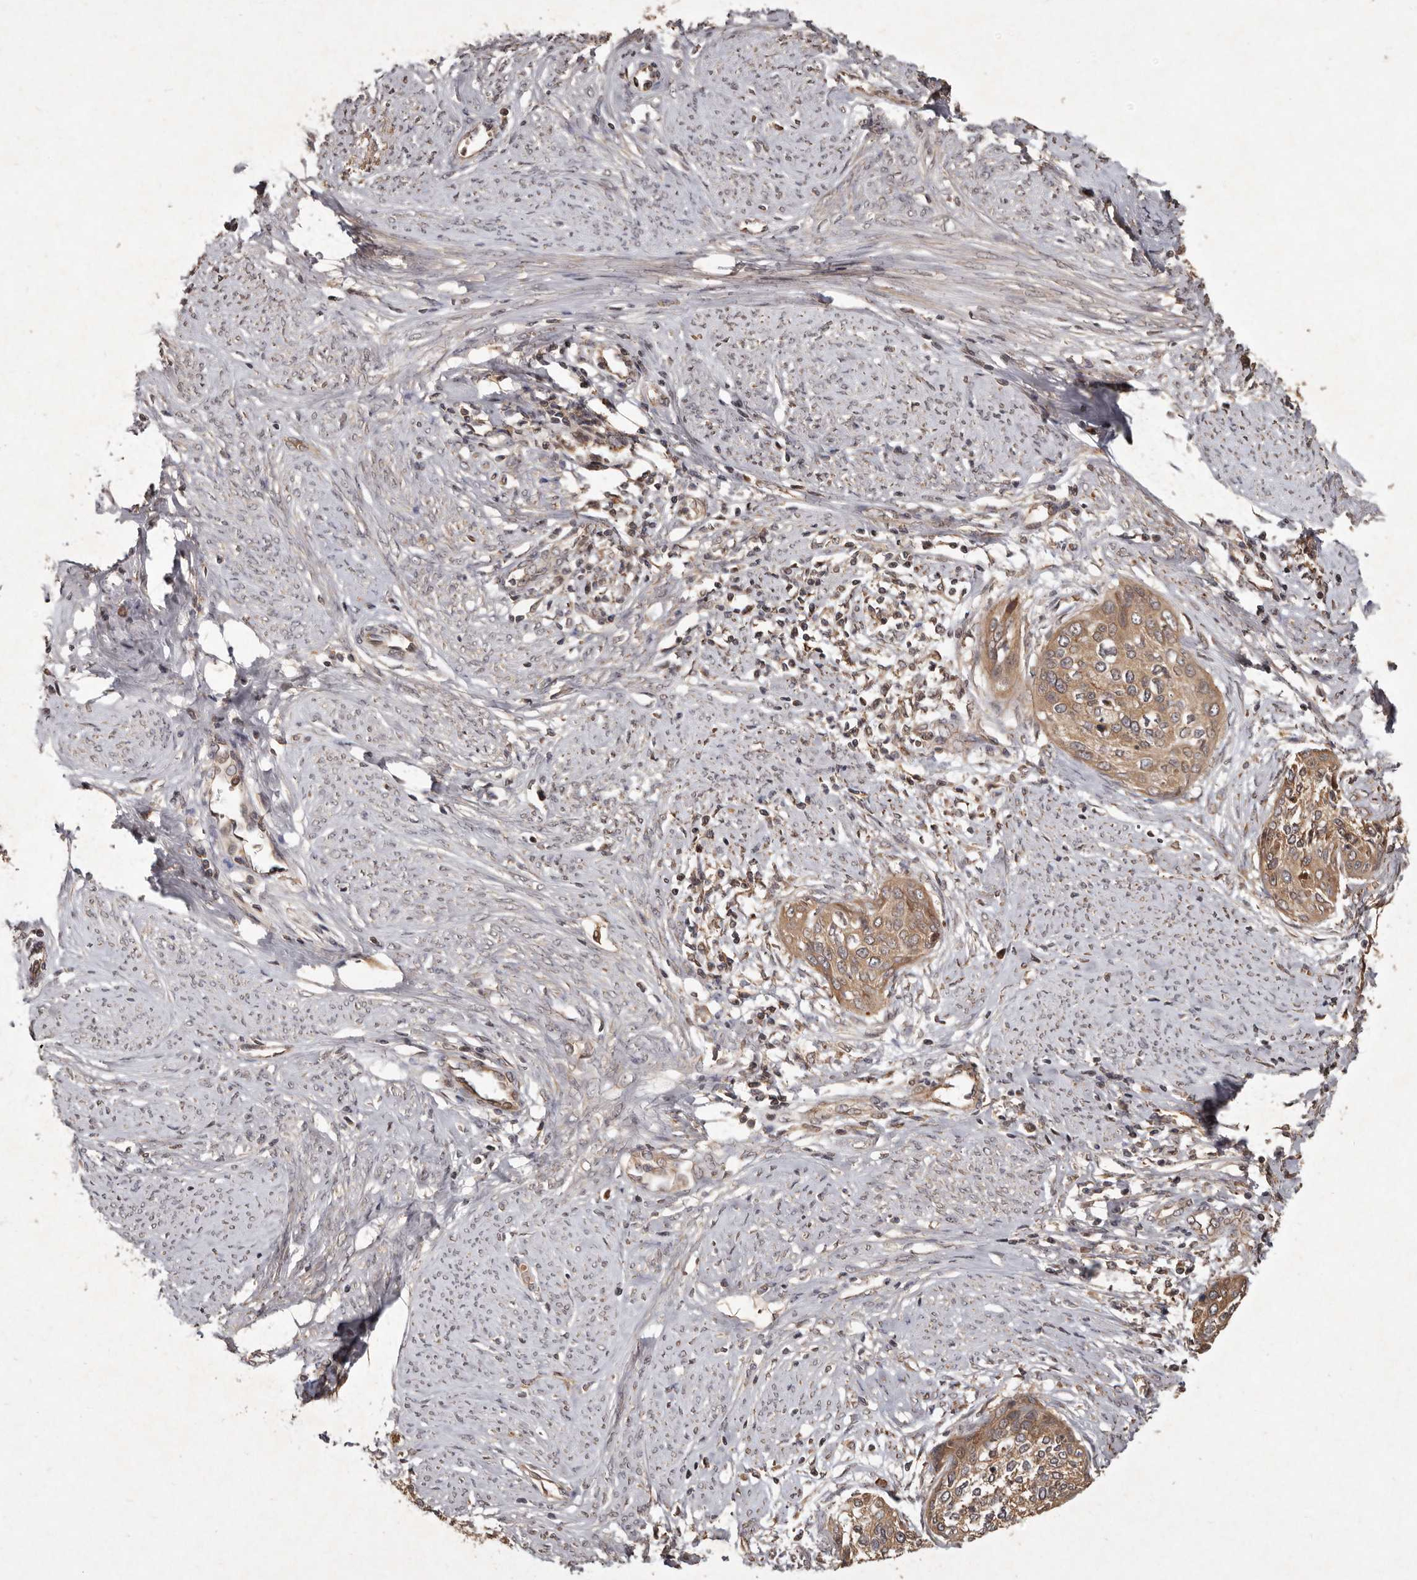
{"staining": {"intensity": "moderate", "quantity": ">75%", "location": "cytoplasmic/membranous"}, "tissue": "cervical cancer", "cell_type": "Tumor cells", "image_type": "cancer", "snomed": [{"axis": "morphology", "description": "Squamous cell carcinoma, NOS"}, {"axis": "topography", "description": "Cervix"}], "caption": "An IHC micrograph of neoplastic tissue is shown. Protein staining in brown highlights moderate cytoplasmic/membranous positivity in cervical squamous cell carcinoma within tumor cells. (DAB = brown stain, brightfield microscopy at high magnification).", "gene": "SEMA3A", "patient": {"sex": "female", "age": 37}}